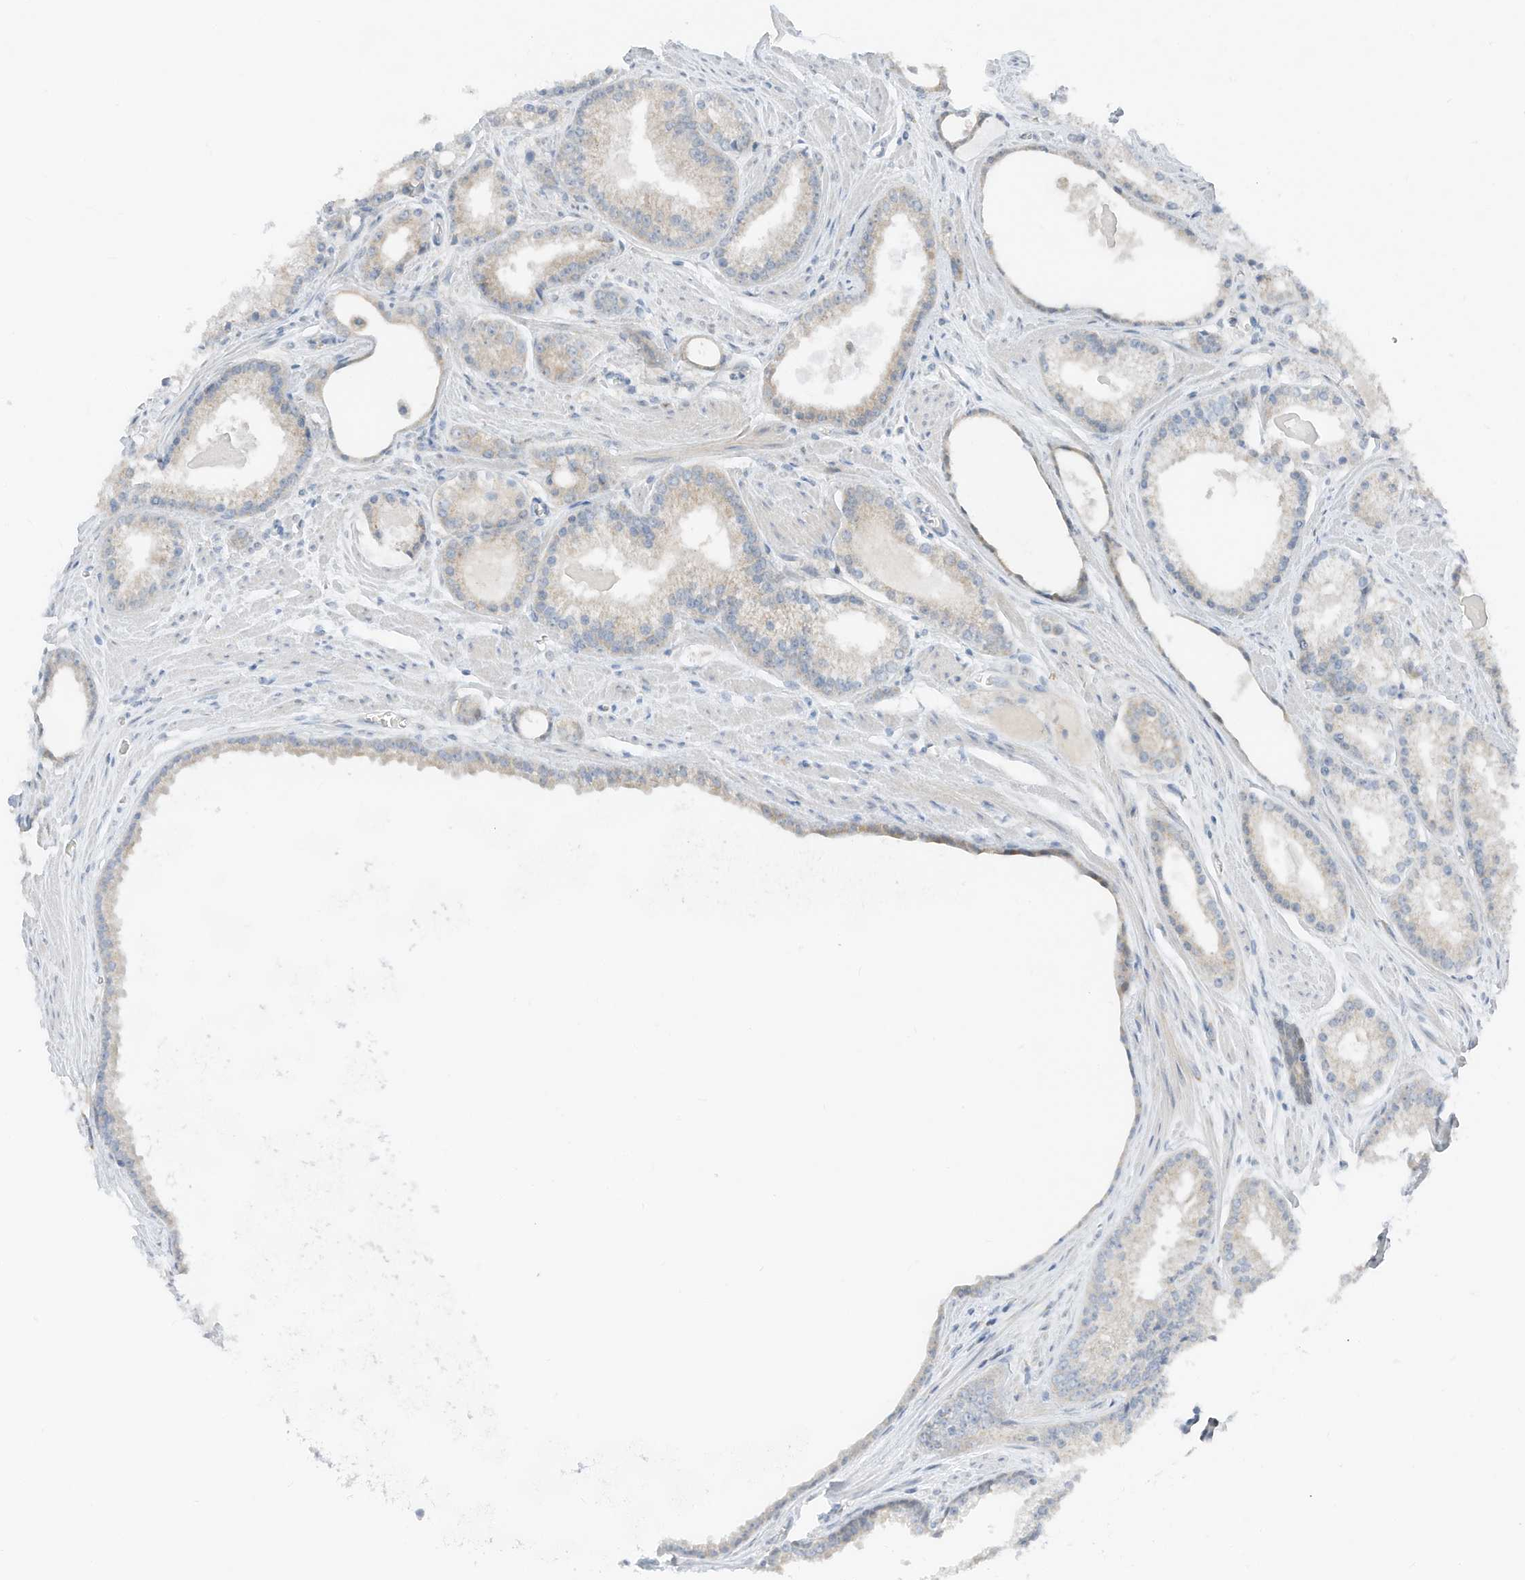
{"staining": {"intensity": "moderate", "quantity": "<25%", "location": "cytoplasmic/membranous"}, "tissue": "prostate cancer", "cell_type": "Tumor cells", "image_type": "cancer", "snomed": [{"axis": "morphology", "description": "Adenocarcinoma, Low grade"}, {"axis": "topography", "description": "Prostate"}], "caption": "Protein staining of low-grade adenocarcinoma (prostate) tissue reveals moderate cytoplasmic/membranous positivity in about <25% of tumor cells.", "gene": "RMND1", "patient": {"sex": "male", "age": 54}}